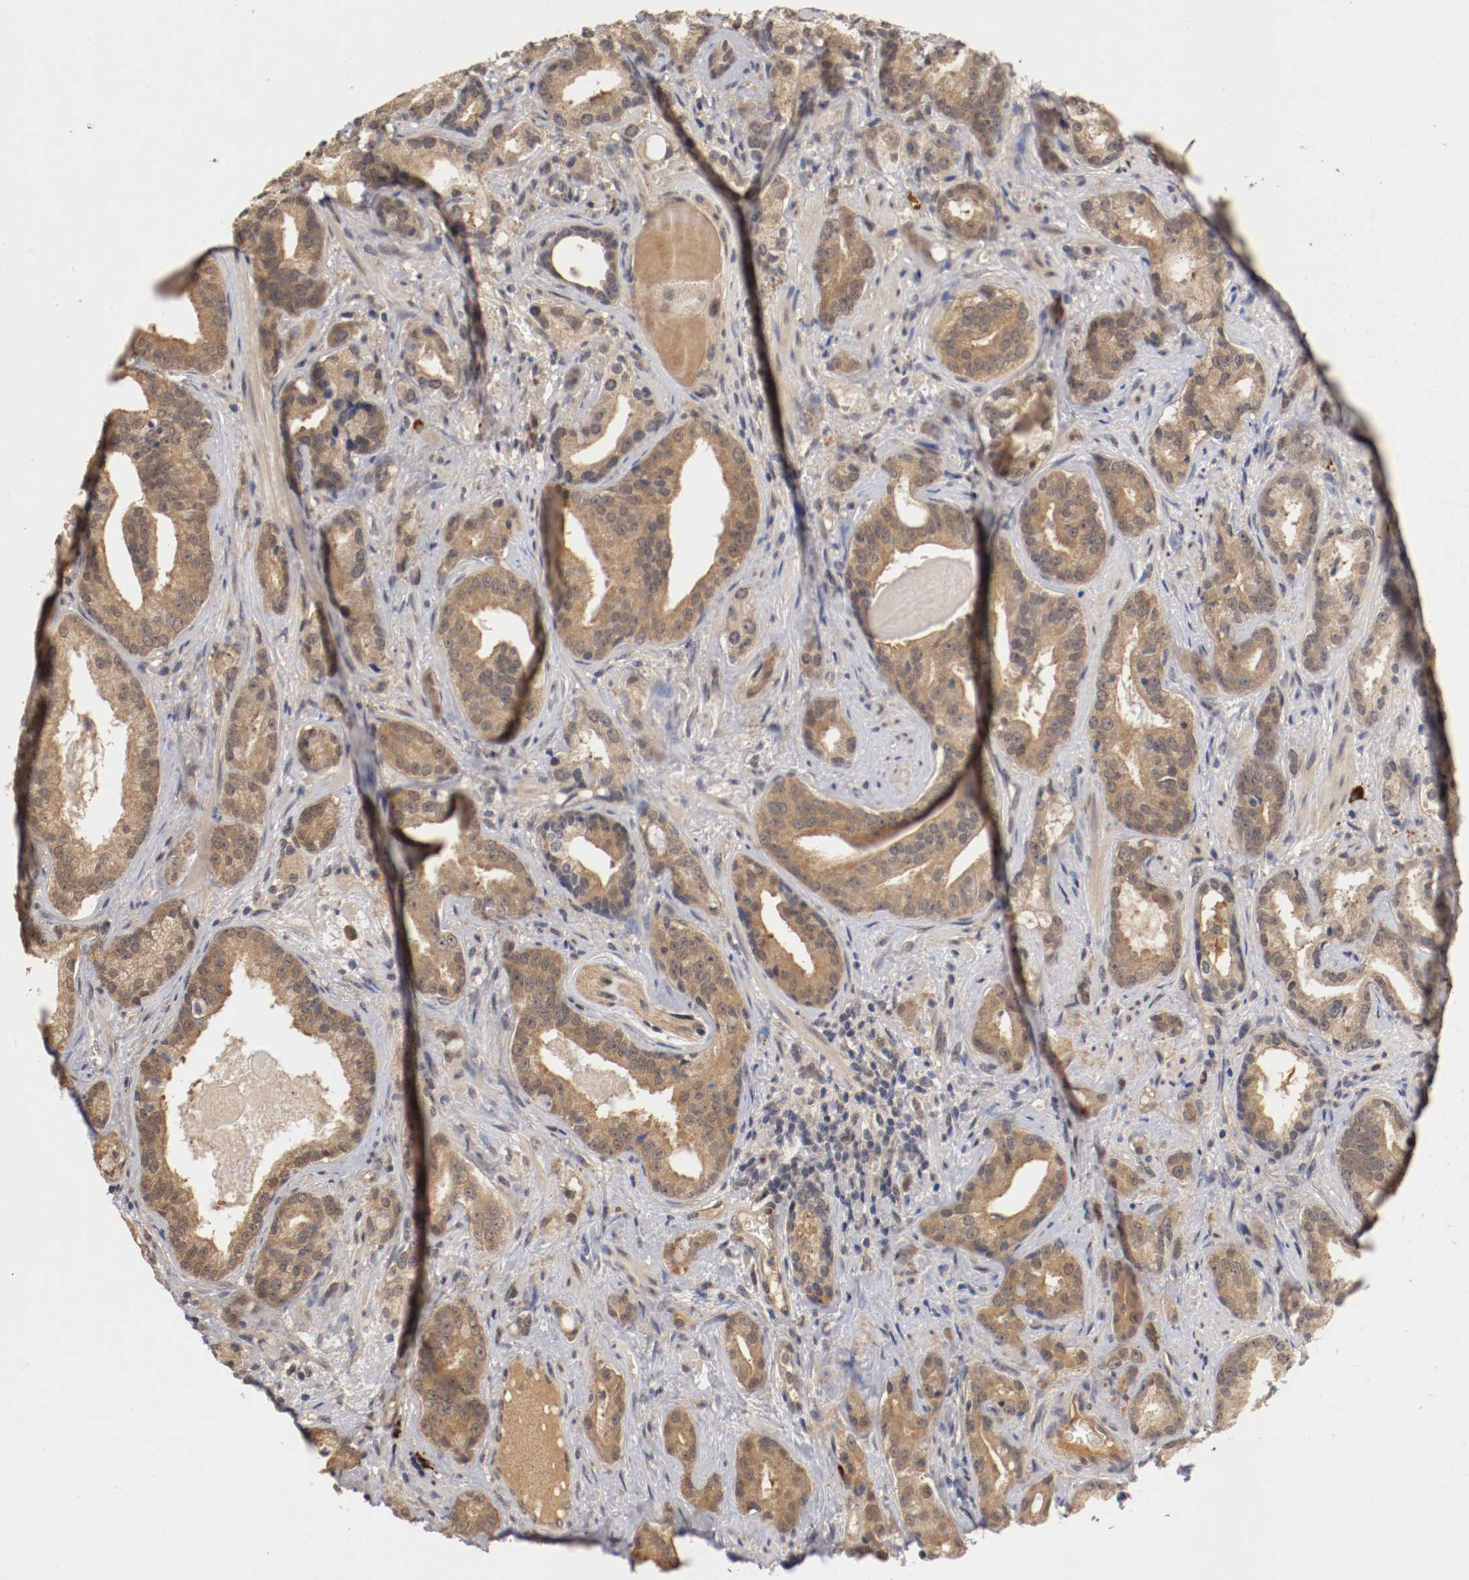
{"staining": {"intensity": "weak", "quantity": ">75%", "location": "cytoplasmic/membranous,nuclear"}, "tissue": "prostate cancer", "cell_type": "Tumor cells", "image_type": "cancer", "snomed": [{"axis": "morphology", "description": "Adenocarcinoma, Low grade"}, {"axis": "topography", "description": "Prostate"}], "caption": "An image of human prostate cancer stained for a protein displays weak cytoplasmic/membranous and nuclear brown staining in tumor cells.", "gene": "DNMT3B", "patient": {"sex": "male", "age": 63}}